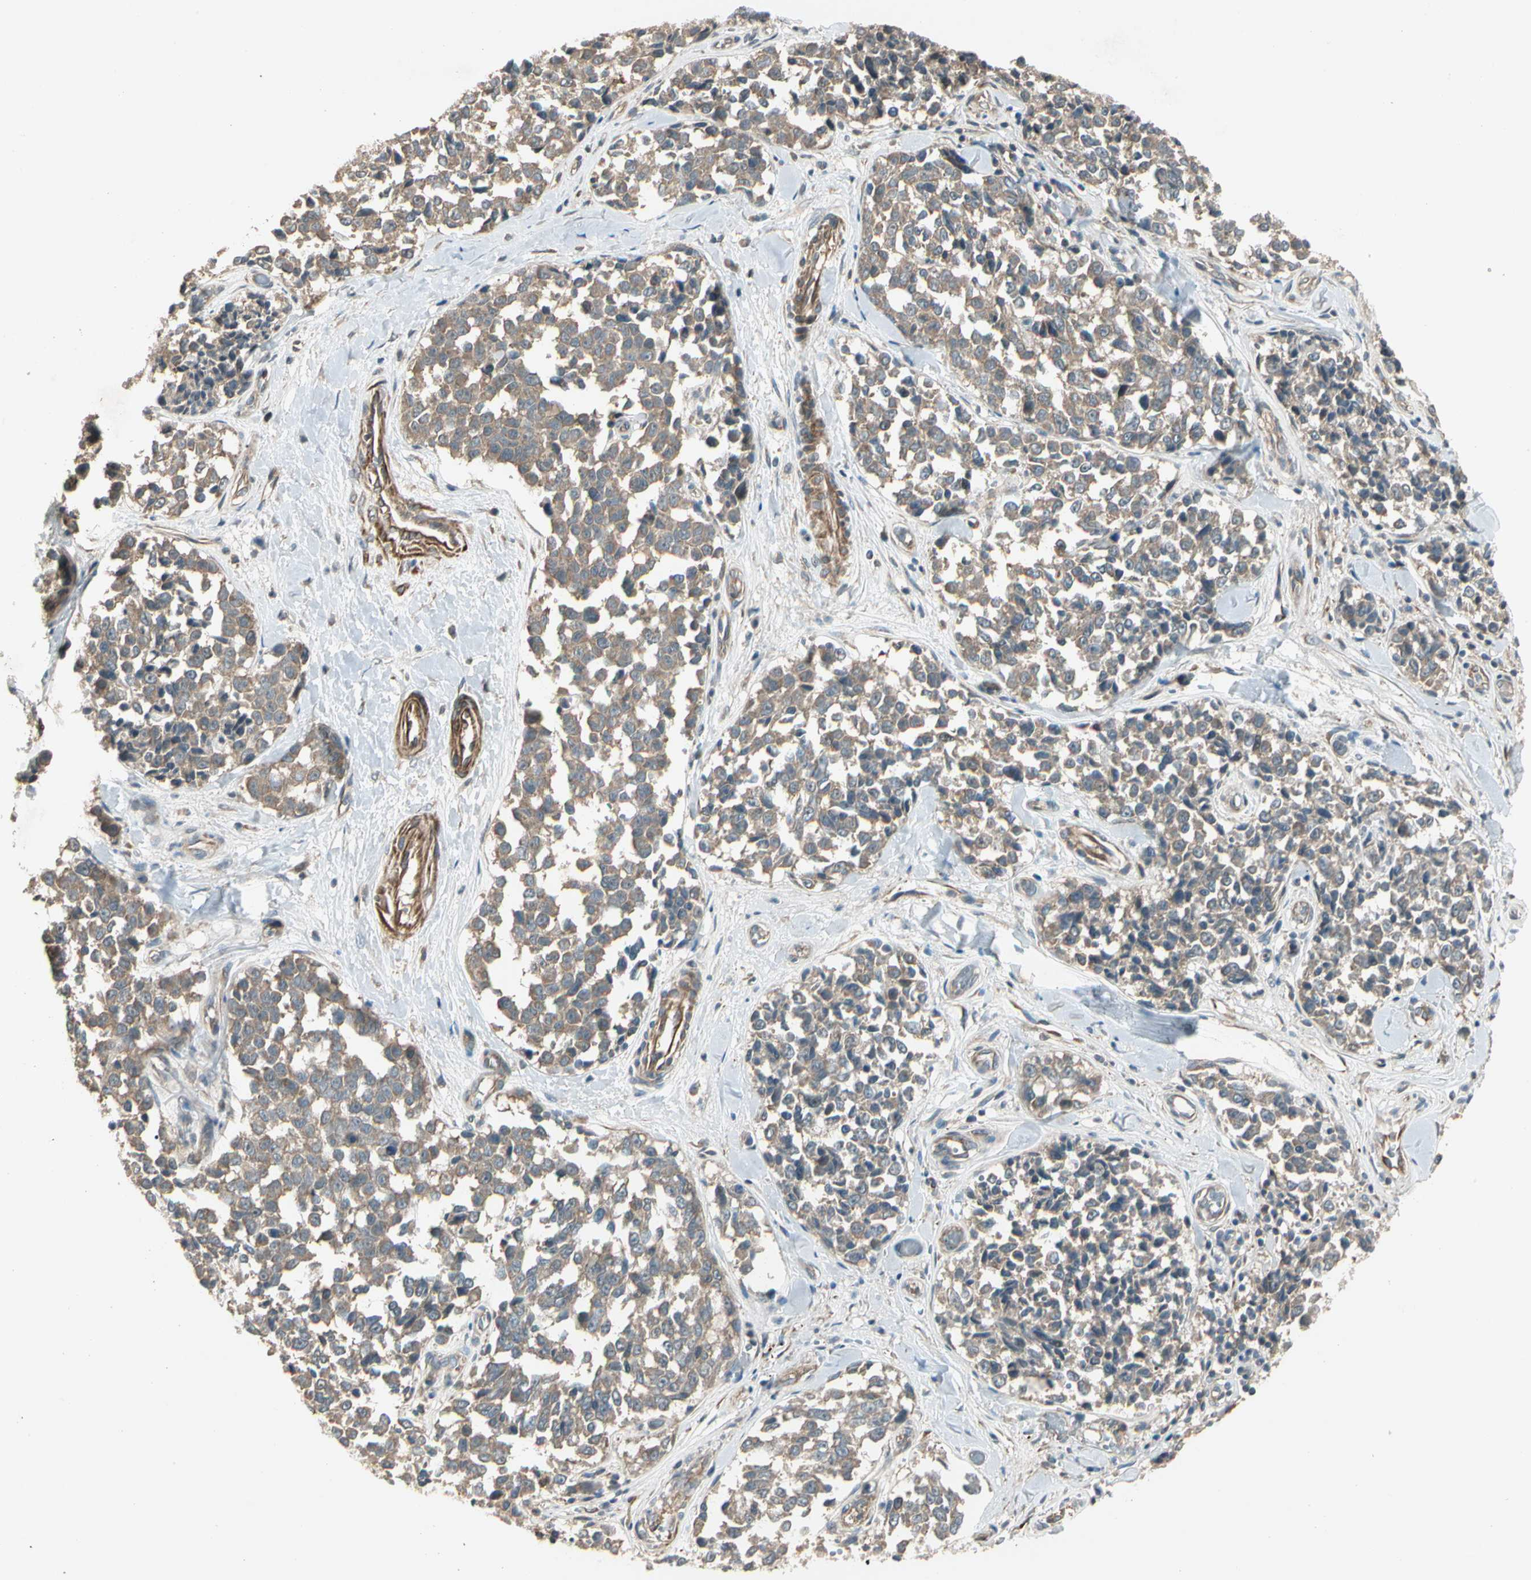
{"staining": {"intensity": "weak", "quantity": ">75%", "location": "cytoplasmic/membranous"}, "tissue": "melanoma", "cell_type": "Tumor cells", "image_type": "cancer", "snomed": [{"axis": "morphology", "description": "Malignant melanoma, NOS"}, {"axis": "topography", "description": "Skin"}], "caption": "Protein expression analysis of malignant melanoma exhibits weak cytoplasmic/membranous staining in approximately >75% of tumor cells.", "gene": "ACVR1", "patient": {"sex": "female", "age": 64}}